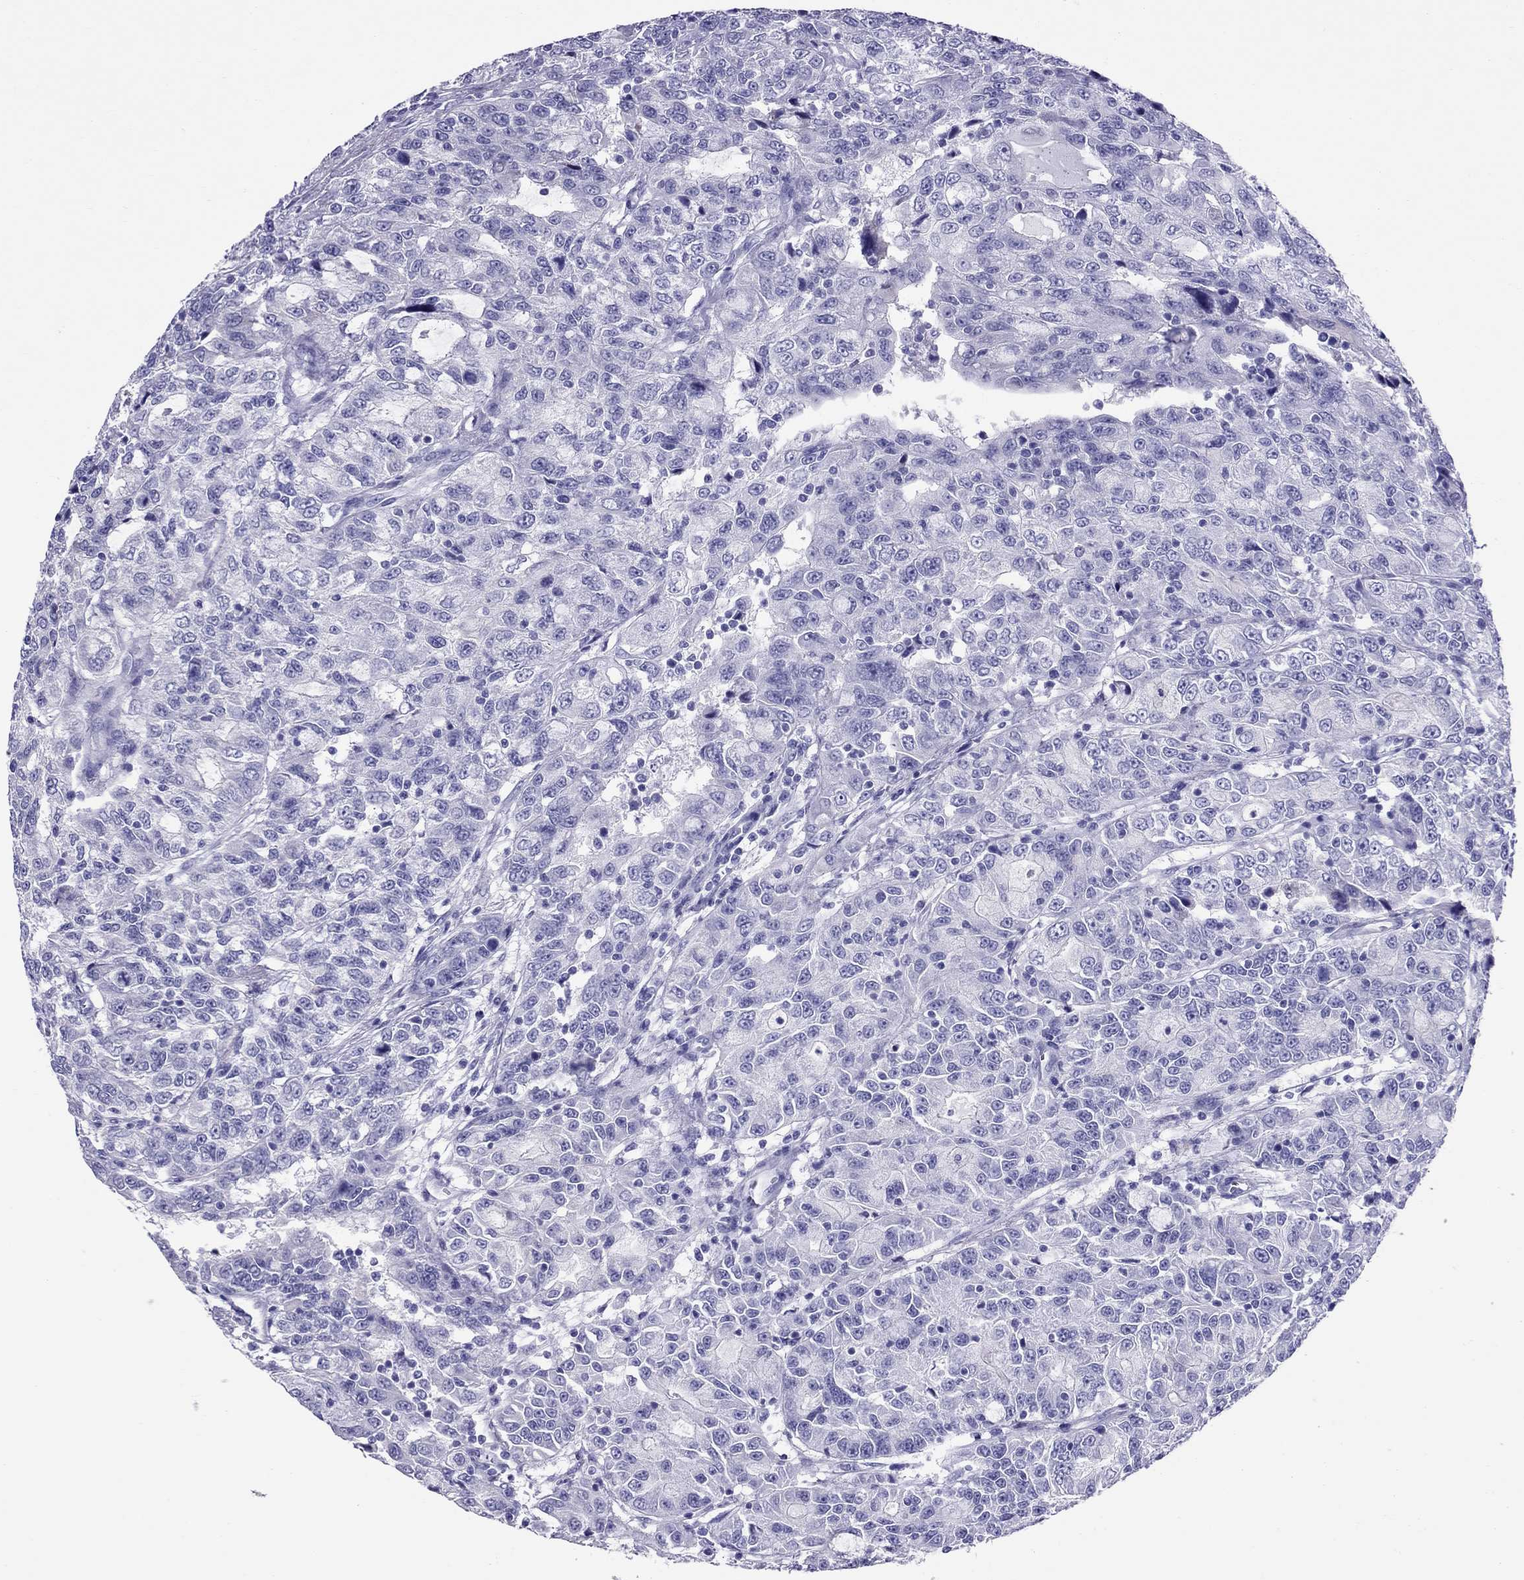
{"staining": {"intensity": "negative", "quantity": "none", "location": "none"}, "tissue": "urothelial cancer", "cell_type": "Tumor cells", "image_type": "cancer", "snomed": [{"axis": "morphology", "description": "Urothelial carcinoma, NOS"}, {"axis": "morphology", "description": "Urothelial carcinoma, High grade"}, {"axis": "topography", "description": "Urinary bladder"}], "caption": "Immunohistochemical staining of human urothelial cancer displays no significant expression in tumor cells. The staining is performed using DAB brown chromogen with nuclei counter-stained in using hematoxylin.", "gene": "AVPR1B", "patient": {"sex": "female", "age": 73}}